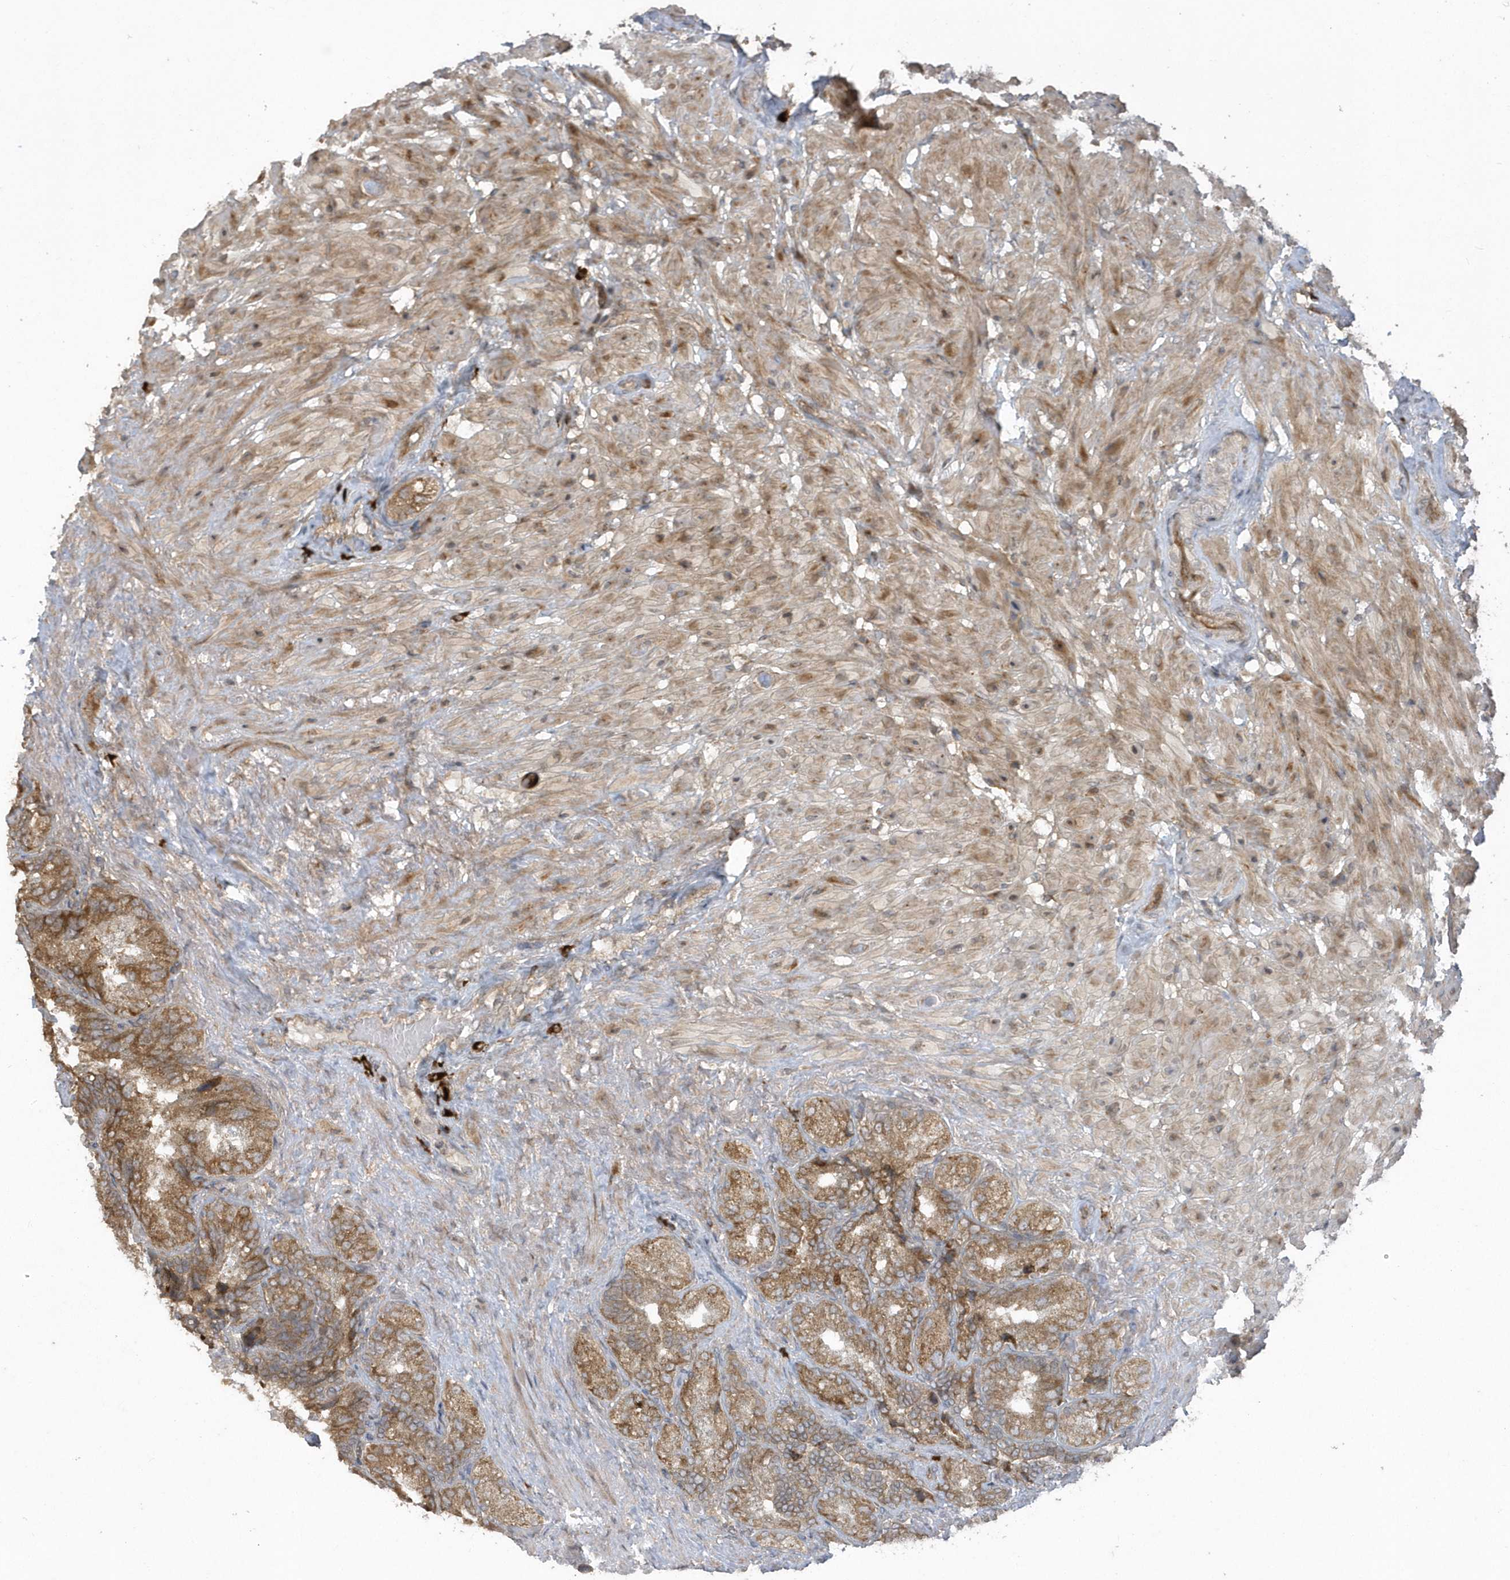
{"staining": {"intensity": "moderate", "quantity": ">75%", "location": "cytoplasmic/membranous"}, "tissue": "seminal vesicle", "cell_type": "Glandular cells", "image_type": "normal", "snomed": [{"axis": "morphology", "description": "Normal tissue, NOS"}, {"axis": "topography", "description": "Seminal veicle"}, {"axis": "topography", "description": "Peripheral nerve tissue"}], "caption": "Protein expression analysis of unremarkable seminal vesicle demonstrates moderate cytoplasmic/membranous staining in about >75% of glandular cells.", "gene": "HERPUD1", "patient": {"sex": "male", "age": 63}}